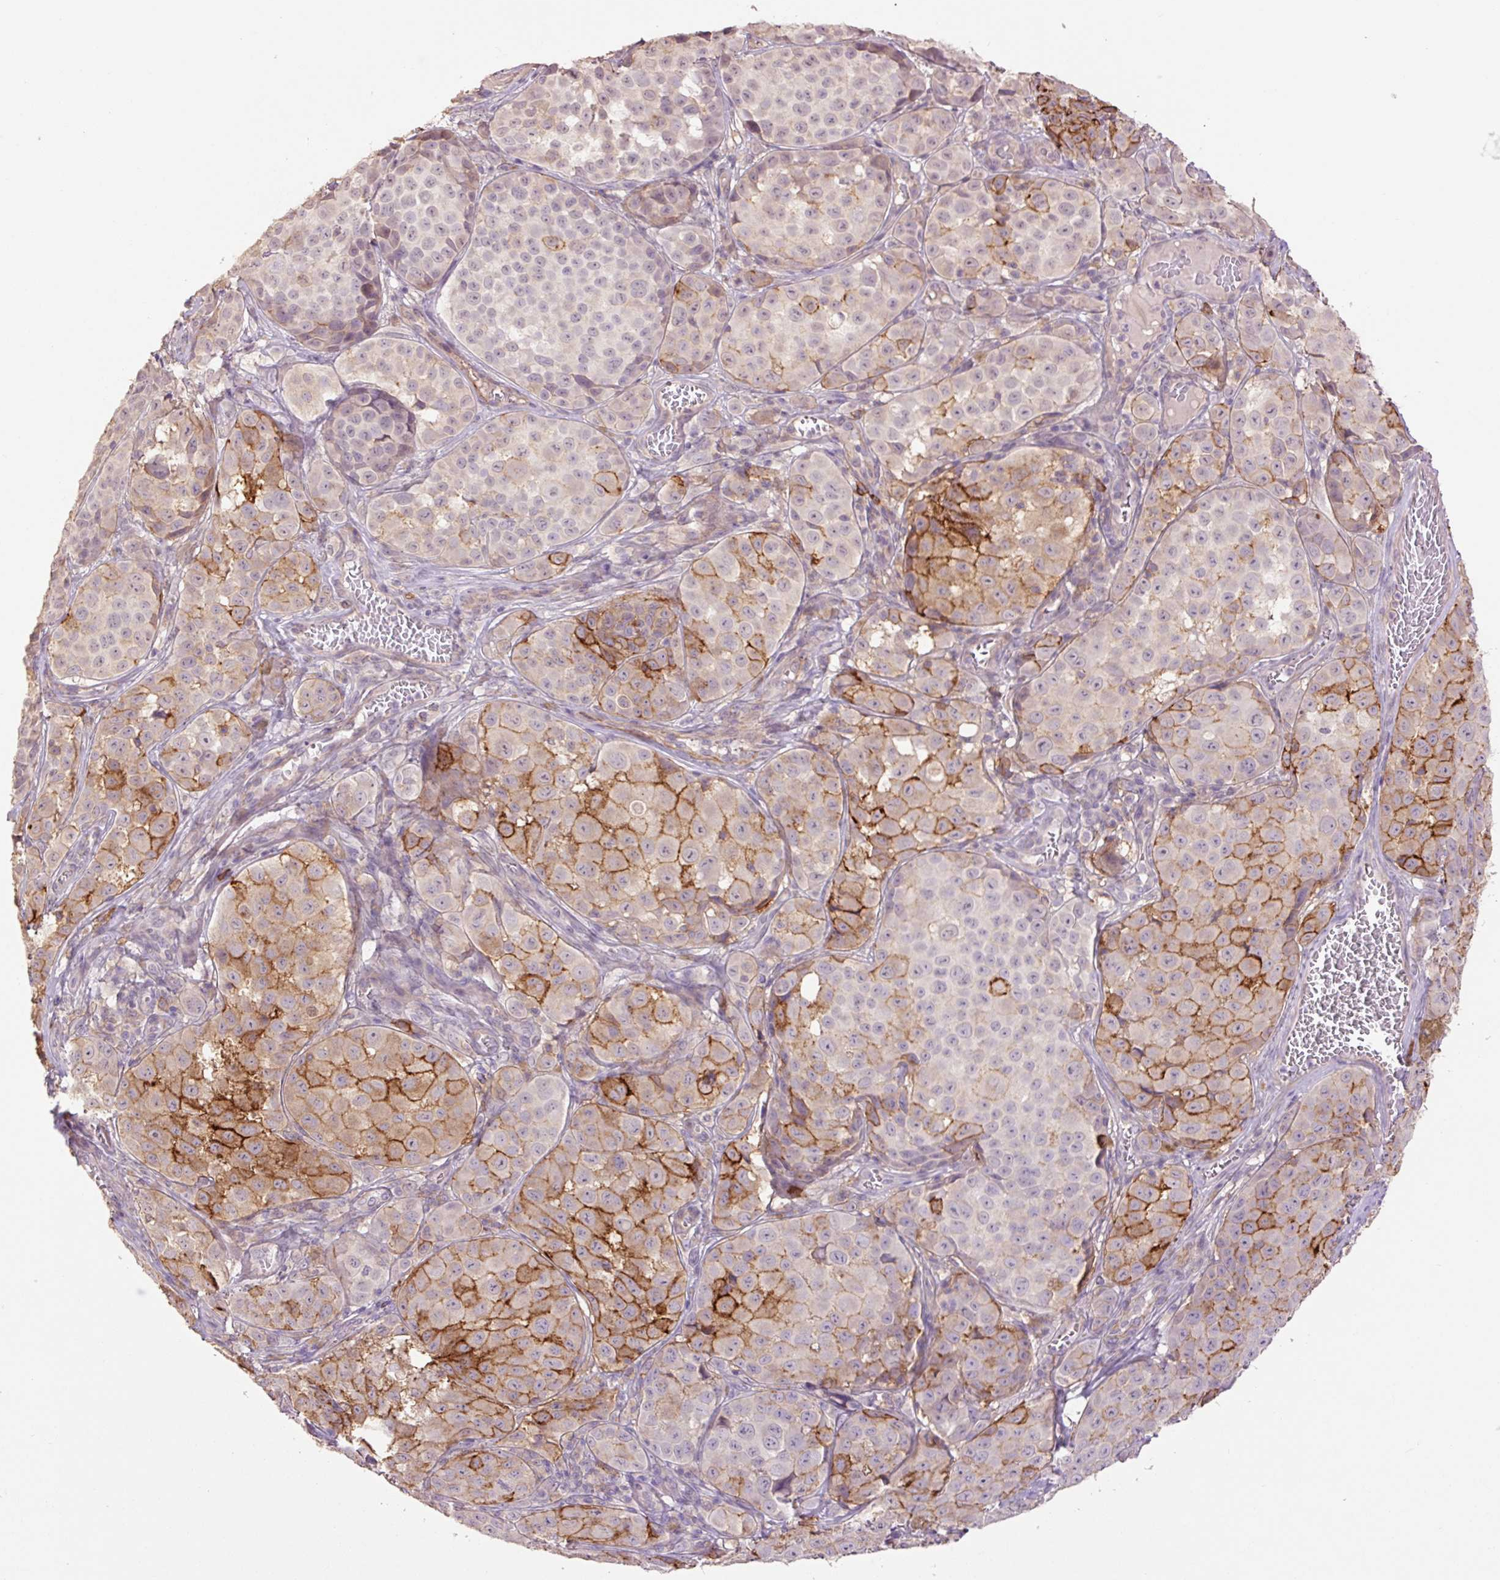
{"staining": {"intensity": "strong", "quantity": "25%-75%", "location": "cytoplasmic/membranous"}, "tissue": "melanoma", "cell_type": "Tumor cells", "image_type": "cancer", "snomed": [{"axis": "morphology", "description": "Malignant melanoma, NOS"}, {"axis": "topography", "description": "Skin"}], "caption": "The immunohistochemical stain labels strong cytoplasmic/membranous staining in tumor cells of malignant melanoma tissue.", "gene": "SLC1A4", "patient": {"sex": "male", "age": 64}}